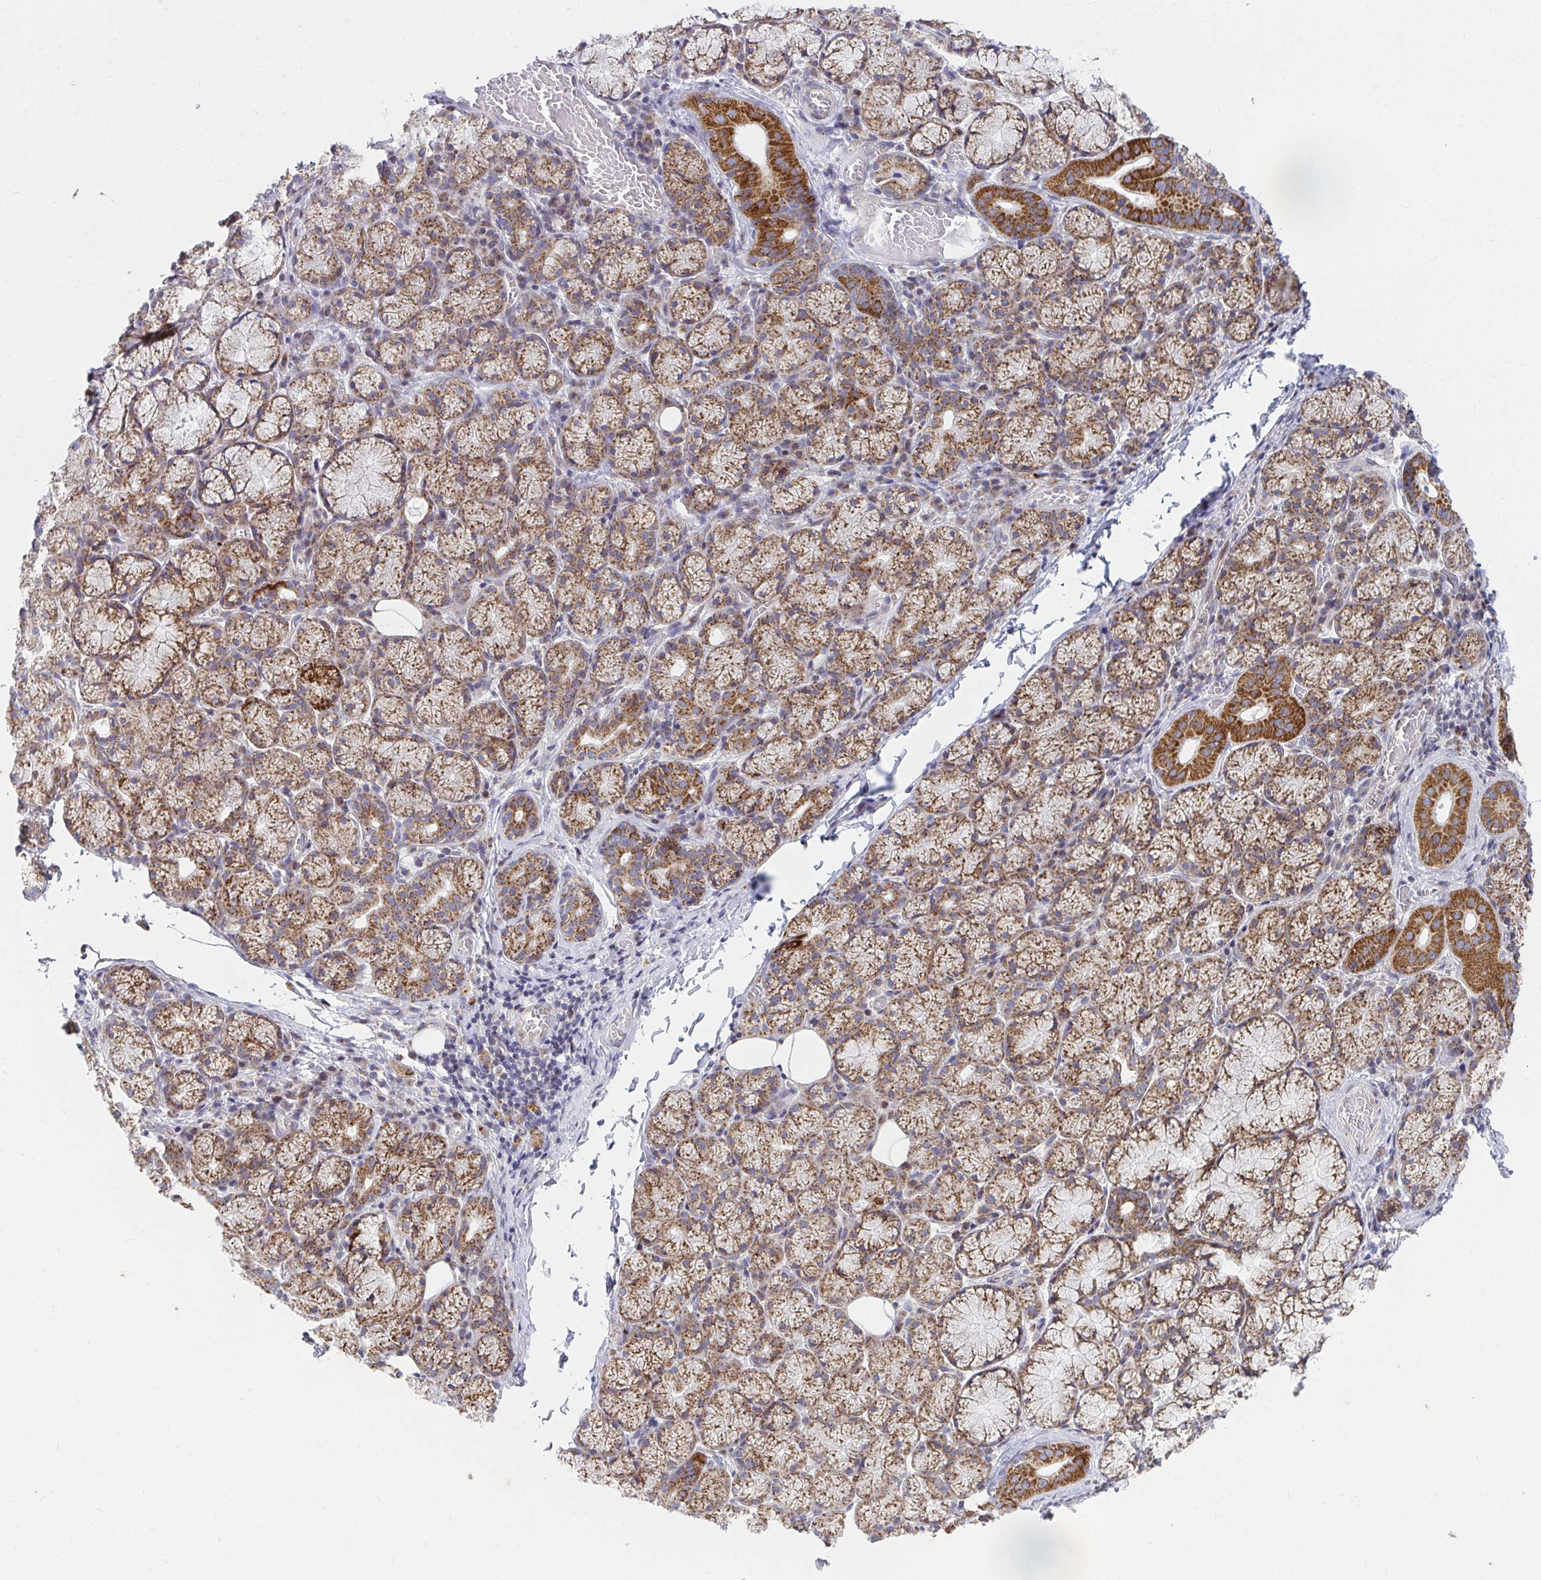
{"staining": {"intensity": "strong", "quantity": "<25%", "location": "cytoplasmic/membranous"}, "tissue": "salivary gland", "cell_type": "Glandular cells", "image_type": "normal", "snomed": [{"axis": "morphology", "description": "Normal tissue, NOS"}, {"axis": "topography", "description": "Salivary gland"}], "caption": "Immunohistochemistry (IHC) photomicrograph of unremarkable salivary gland stained for a protein (brown), which reveals medium levels of strong cytoplasmic/membranous staining in approximately <25% of glandular cells.", "gene": "EXOC5", "patient": {"sex": "female", "age": 24}}